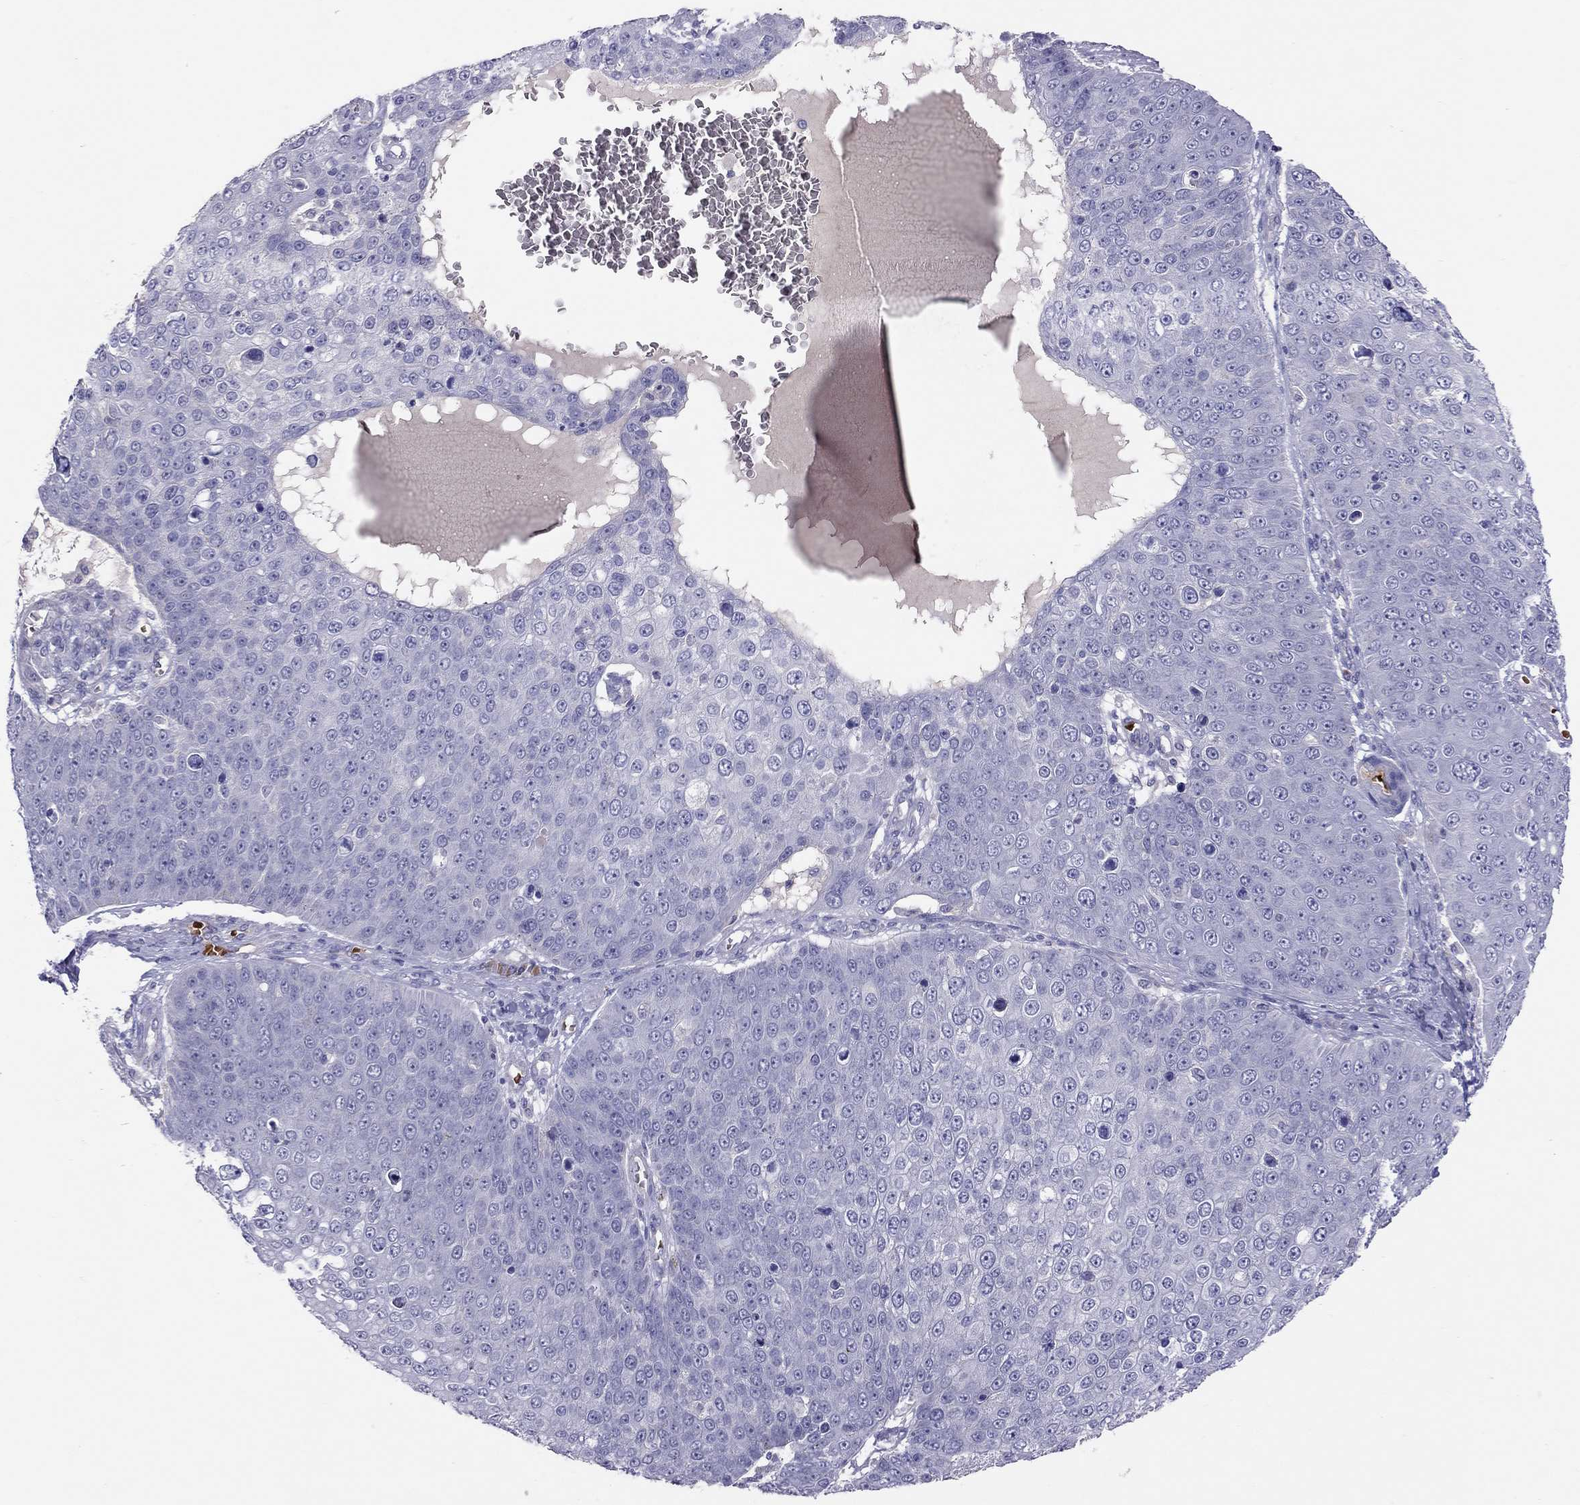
{"staining": {"intensity": "negative", "quantity": "none", "location": "none"}, "tissue": "skin cancer", "cell_type": "Tumor cells", "image_type": "cancer", "snomed": [{"axis": "morphology", "description": "Squamous cell carcinoma, NOS"}, {"axis": "topography", "description": "Skin"}], "caption": "IHC micrograph of human skin squamous cell carcinoma stained for a protein (brown), which reveals no positivity in tumor cells. (DAB immunohistochemistry (IHC), high magnification).", "gene": "FRMD1", "patient": {"sex": "male", "age": 71}}